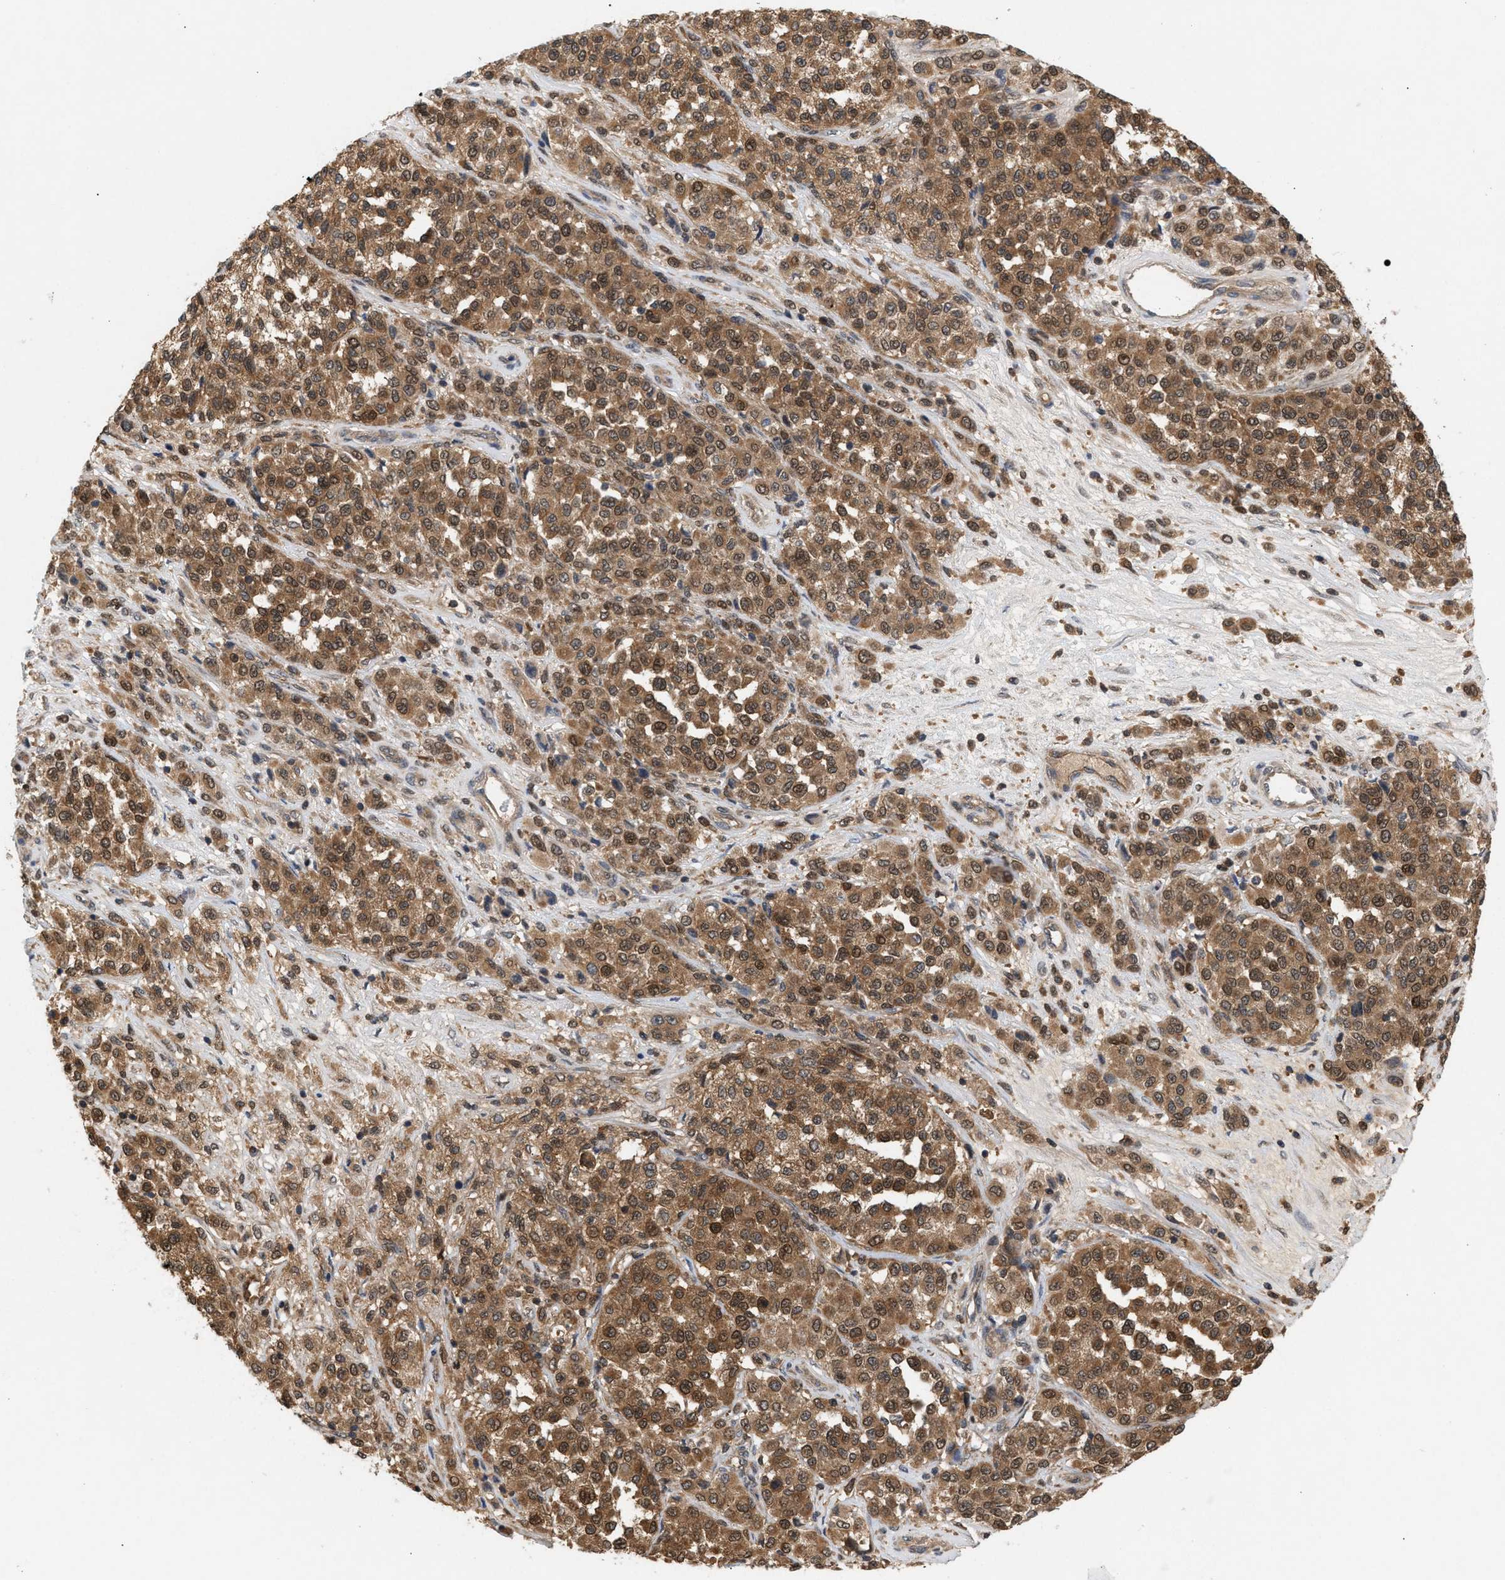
{"staining": {"intensity": "moderate", "quantity": ">75%", "location": "cytoplasmic/membranous,nuclear"}, "tissue": "melanoma", "cell_type": "Tumor cells", "image_type": "cancer", "snomed": [{"axis": "morphology", "description": "Malignant melanoma, Metastatic site"}, {"axis": "topography", "description": "Pancreas"}], "caption": "Moderate cytoplasmic/membranous and nuclear staining for a protein is present in approximately >75% of tumor cells of melanoma using immunohistochemistry.", "gene": "GLOD4", "patient": {"sex": "female", "age": 30}}